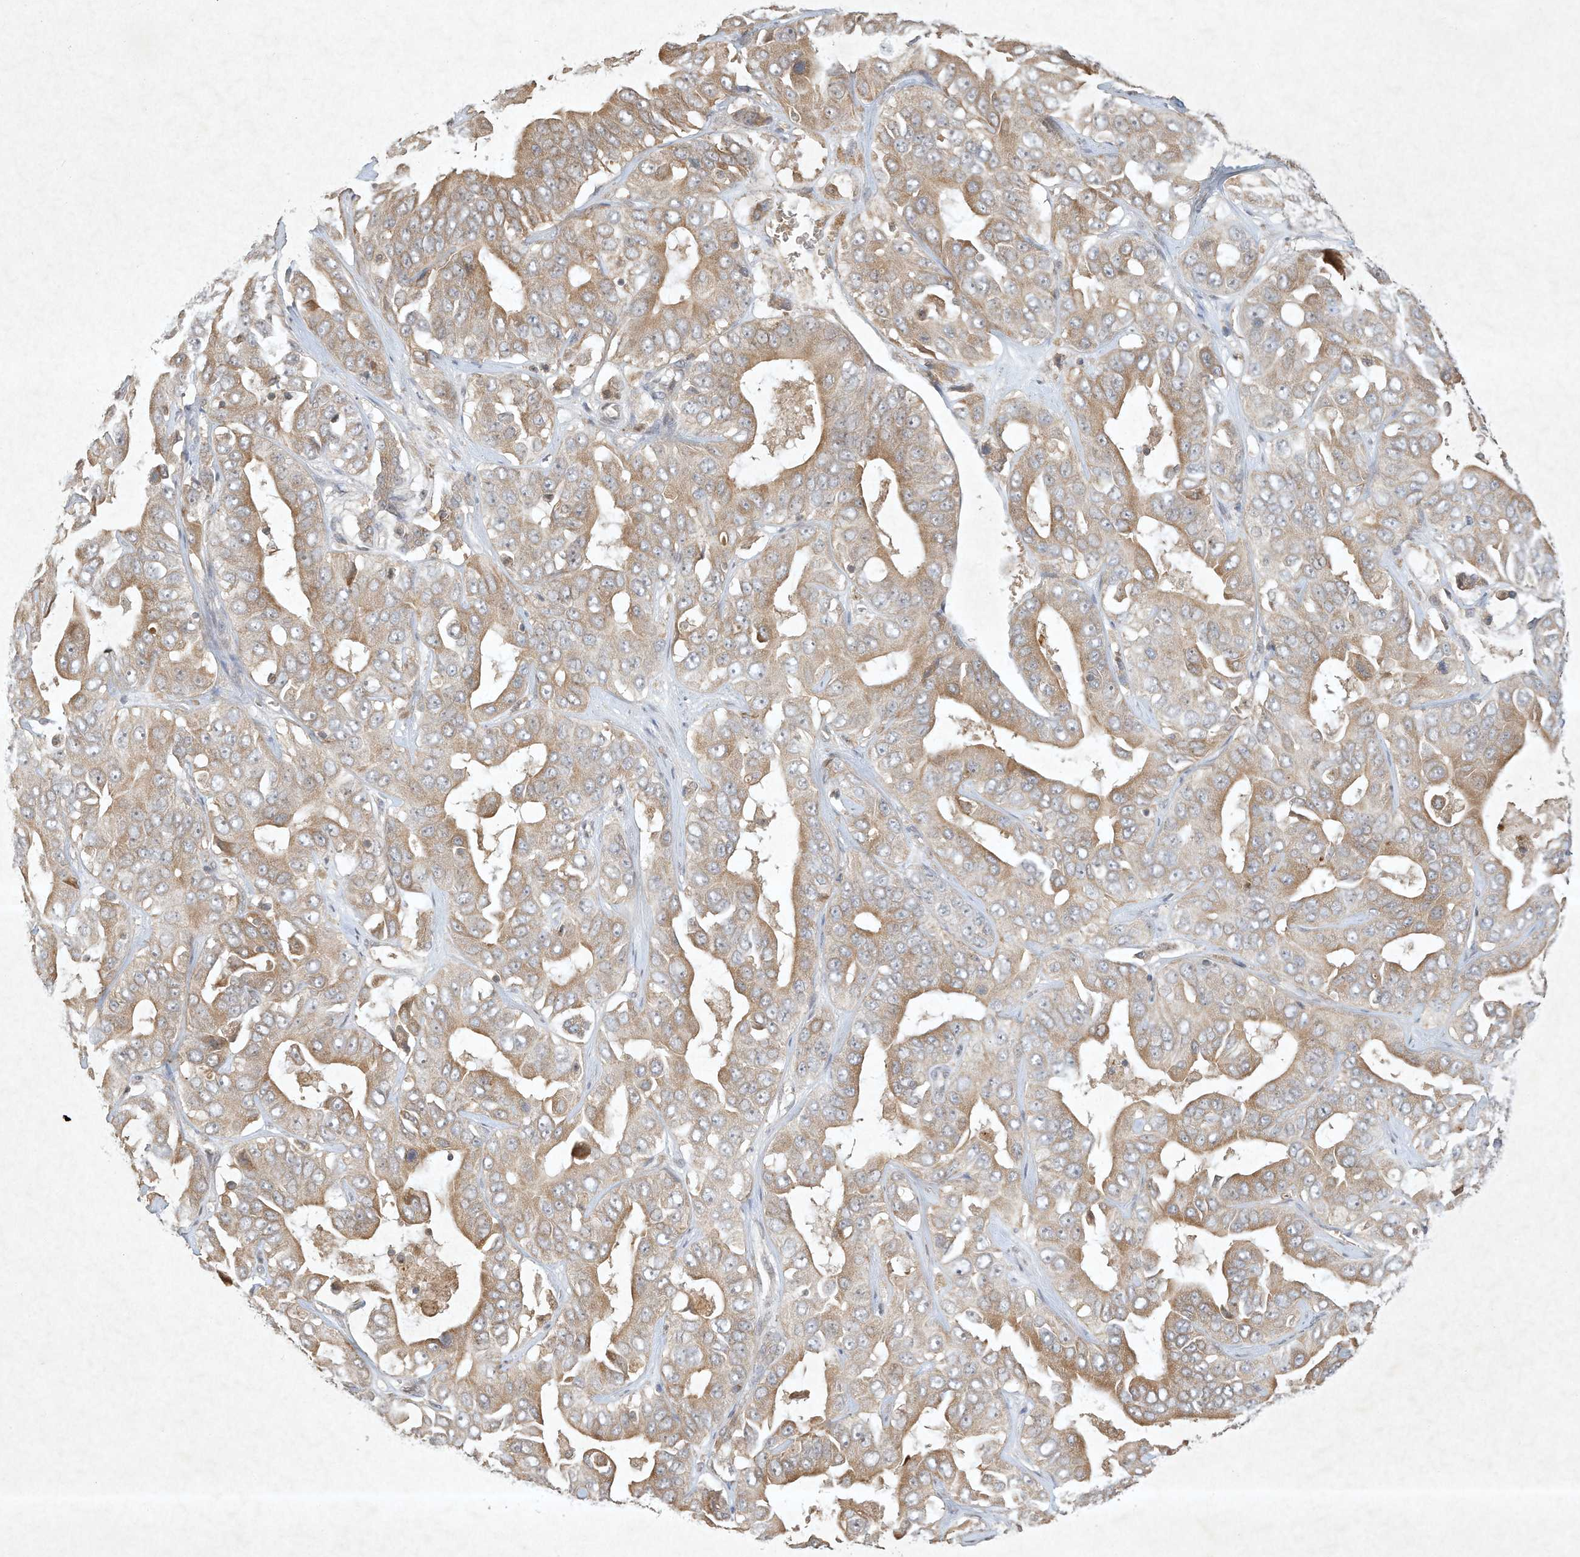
{"staining": {"intensity": "moderate", "quantity": ">75%", "location": "cytoplasmic/membranous"}, "tissue": "liver cancer", "cell_type": "Tumor cells", "image_type": "cancer", "snomed": [{"axis": "morphology", "description": "Cholangiocarcinoma"}, {"axis": "topography", "description": "Liver"}], "caption": "There is medium levels of moderate cytoplasmic/membranous positivity in tumor cells of liver cancer, as demonstrated by immunohistochemical staining (brown color).", "gene": "BTRC", "patient": {"sex": "female", "age": 52}}